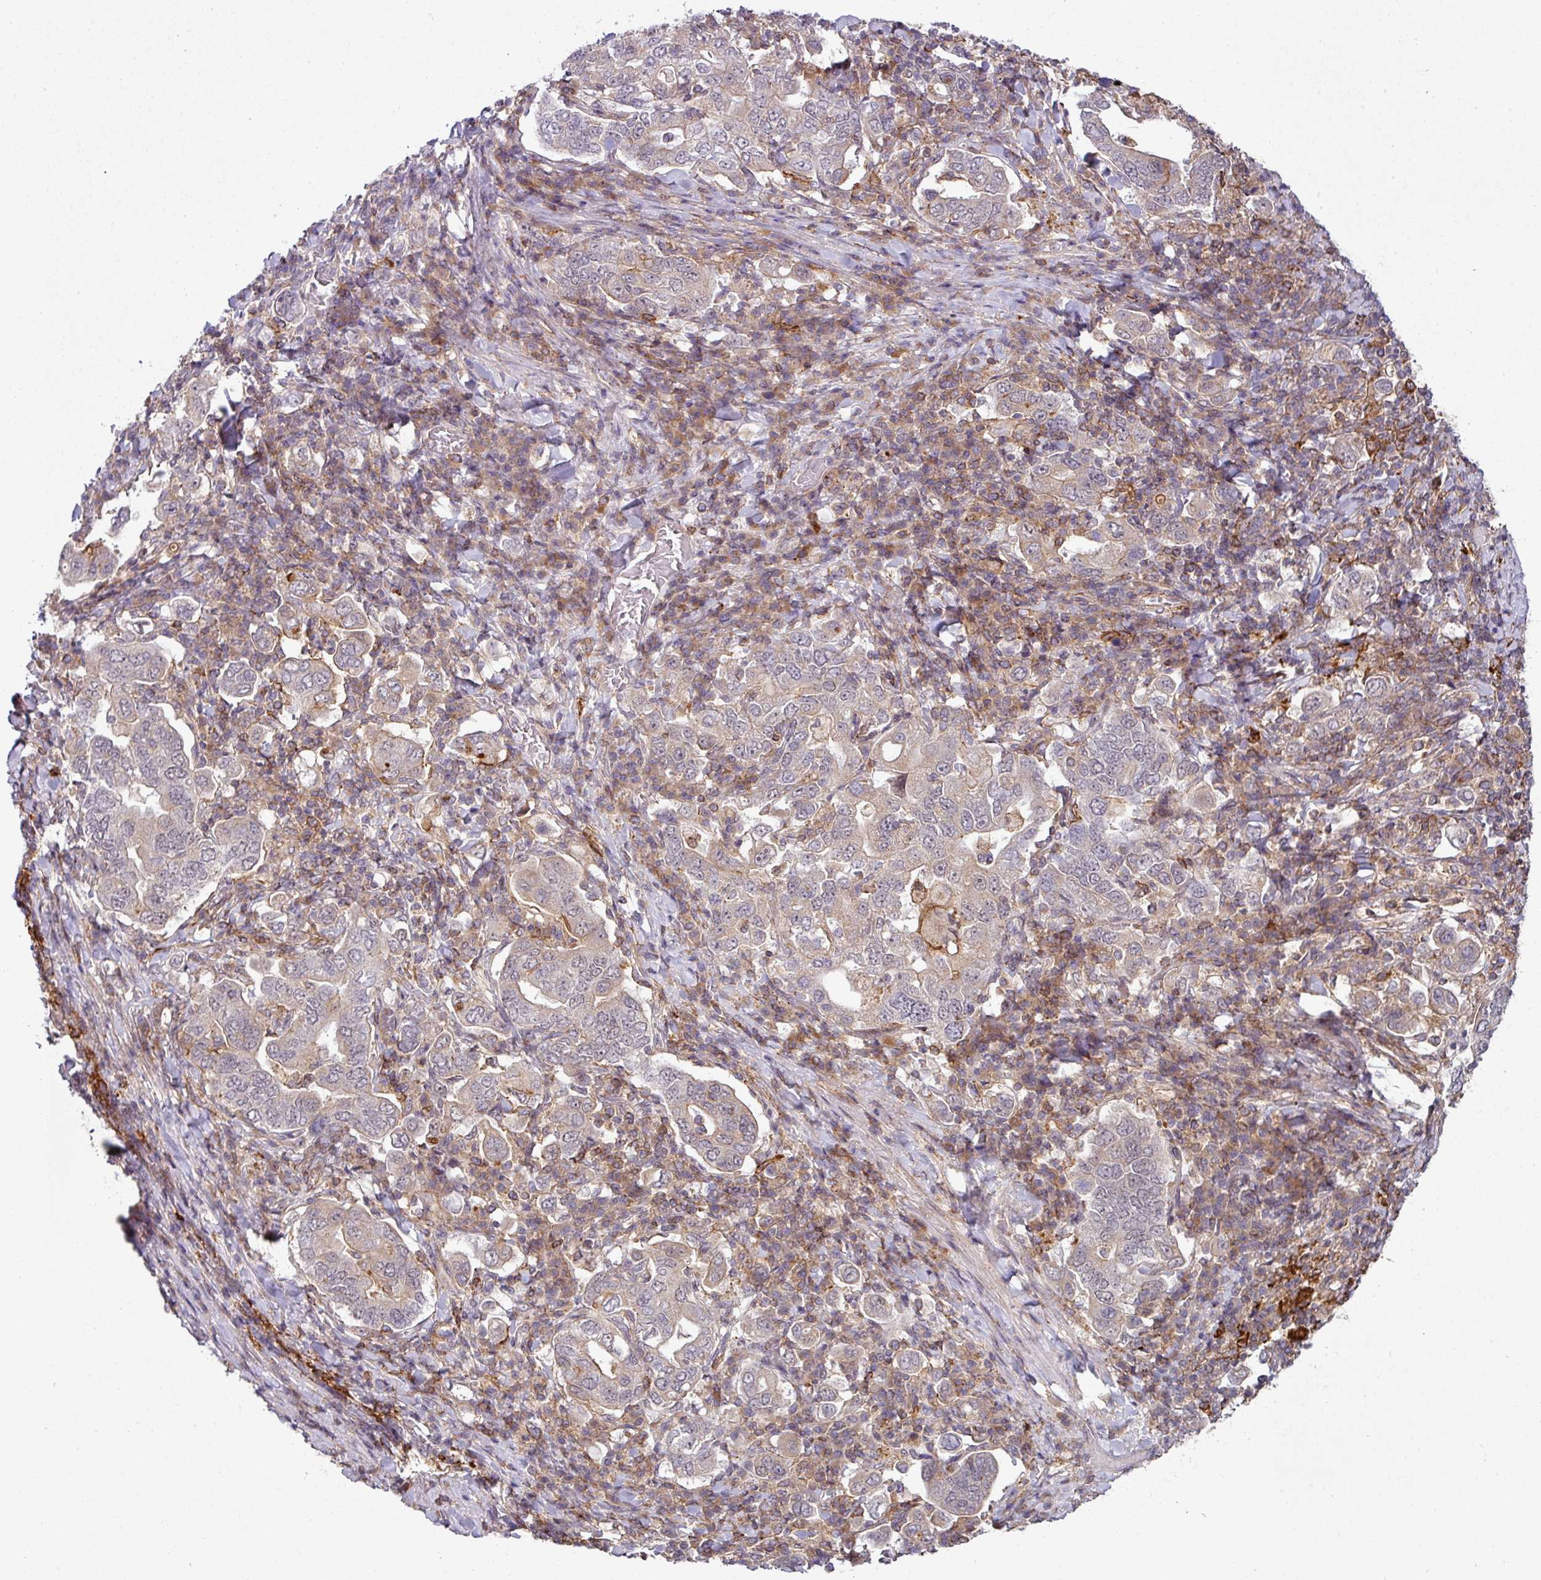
{"staining": {"intensity": "weak", "quantity": "<25%", "location": "cytoplasmic/membranous"}, "tissue": "stomach cancer", "cell_type": "Tumor cells", "image_type": "cancer", "snomed": [{"axis": "morphology", "description": "Adenocarcinoma, NOS"}, {"axis": "topography", "description": "Stomach, upper"}, {"axis": "topography", "description": "Stomach"}], "caption": "IHC of human stomach cancer (adenocarcinoma) demonstrates no positivity in tumor cells. Brightfield microscopy of IHC stained with DAB (3,3'-diaminobenzidine) (brown) and hematoxylin (blue), captured at high magnification.", "gene": "ZC2HC1C", "patient": {"sex": "male", "age": 62}}